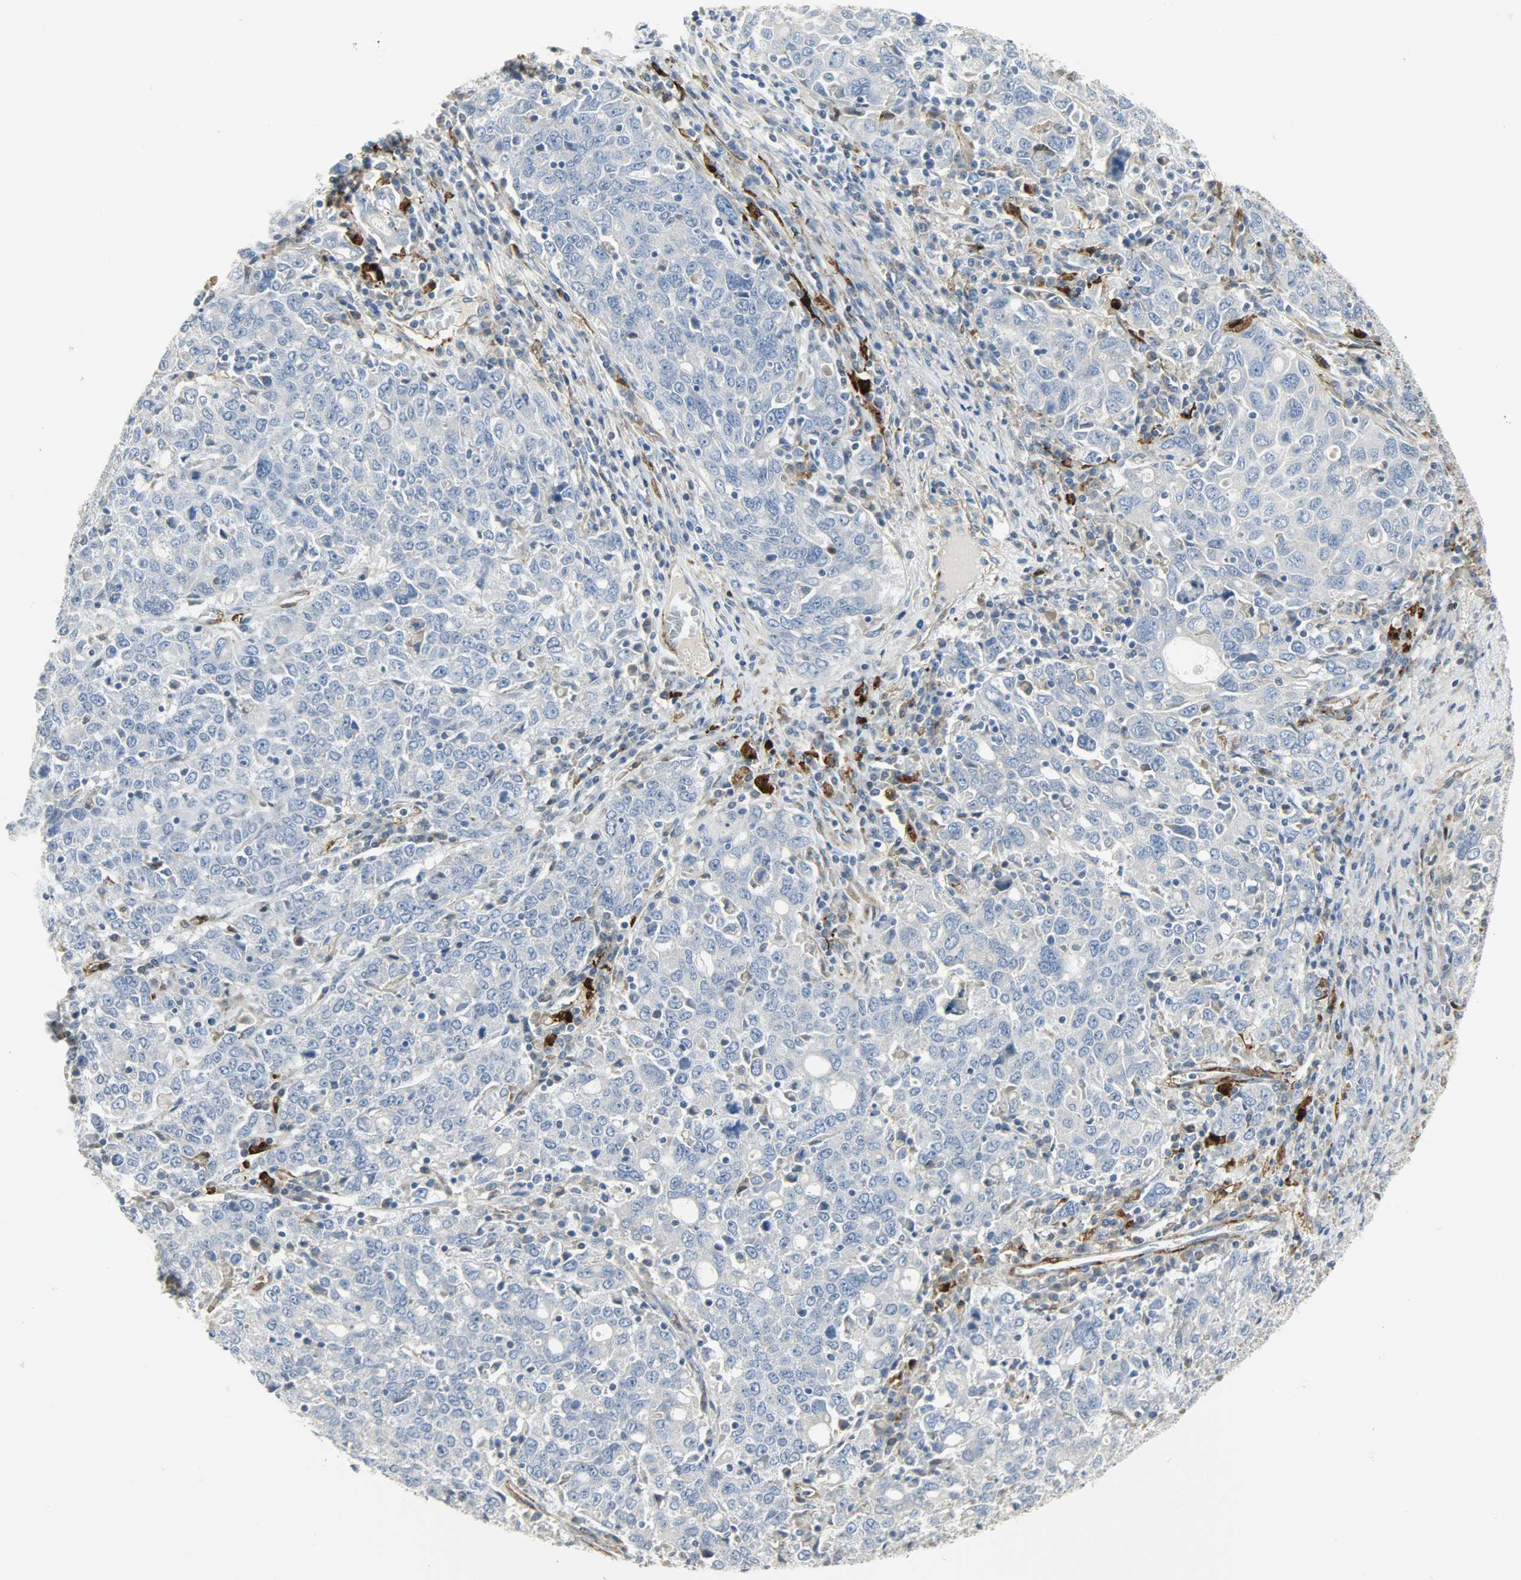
{"staining": {"intensity": "negative", "quantity": "none", "location": "none"}, "tissue": "ovarian cancer", "cell_type": "Tumor cells", "image_type": "cancer", "snomed": [{"axis": "morphology", "description": "Carcinoma, endometroid"}, {"axis": "topography", "description": "Ovary"}], "caption": "Tumor cells are negative for protein expression in human ovarian cancer (endometroid carcinoma).", "gene": "ENPEP", "patient": {"sex": "female", "age": 62}}